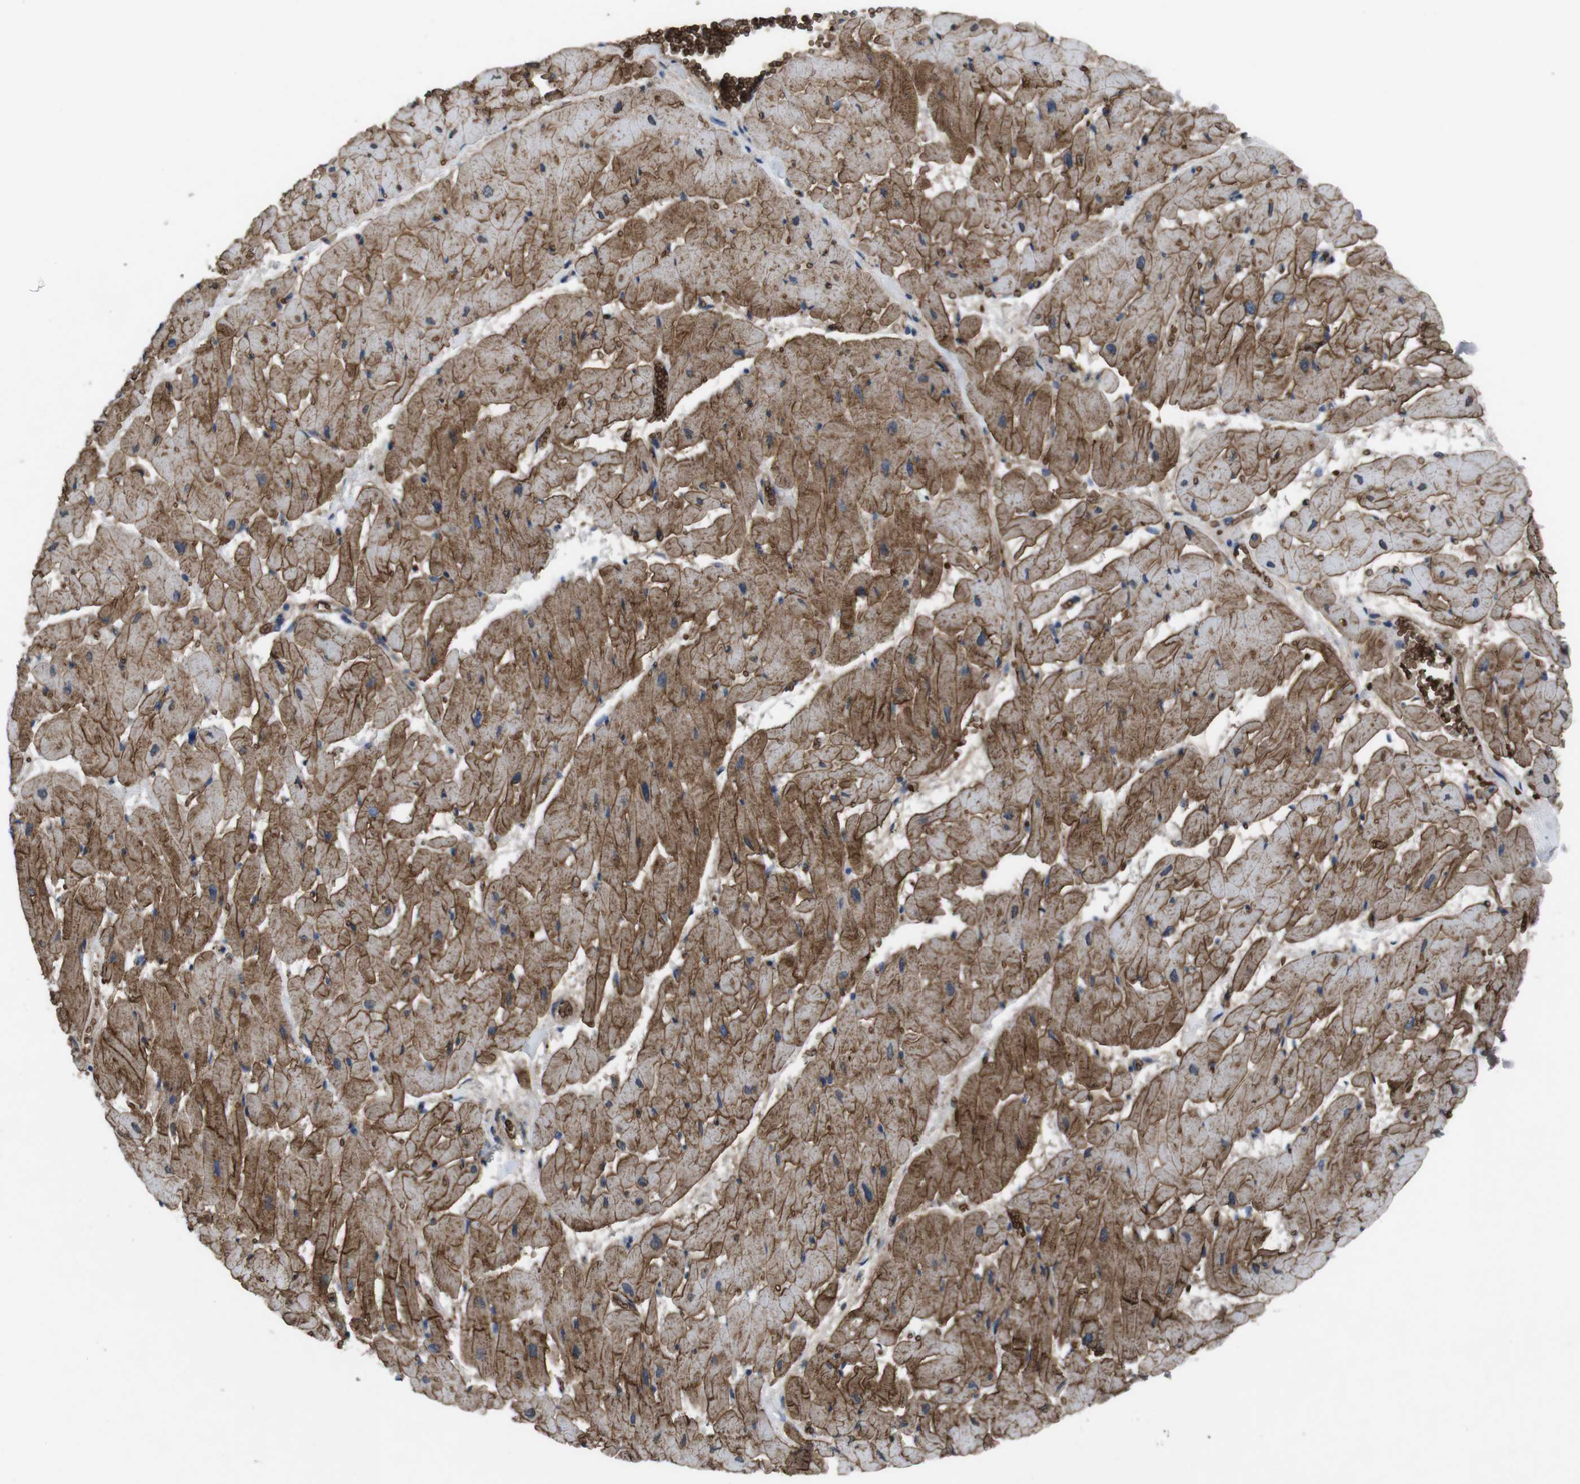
{"staining": {"intensity": "moderate", "quantity": ">75%", "location": "cytoplasmic/membranous"}, "tissue": "heart muscle", "cell_type": "Cardiomyocytes", "image_type": "normal", "snomed": [{"axis": "morphology", "description": "Normal tissue, NOS"}, {"axis": "topography", "description": "Heart"}], "caption": "Immunohistochemical staining of benign heart muscle displays moderate cytoplasmic/membranous protein staining in about >75% of cardiomyocytes.", "gene": "SPTB", "patient": {"sex": "female", "age": 19}}